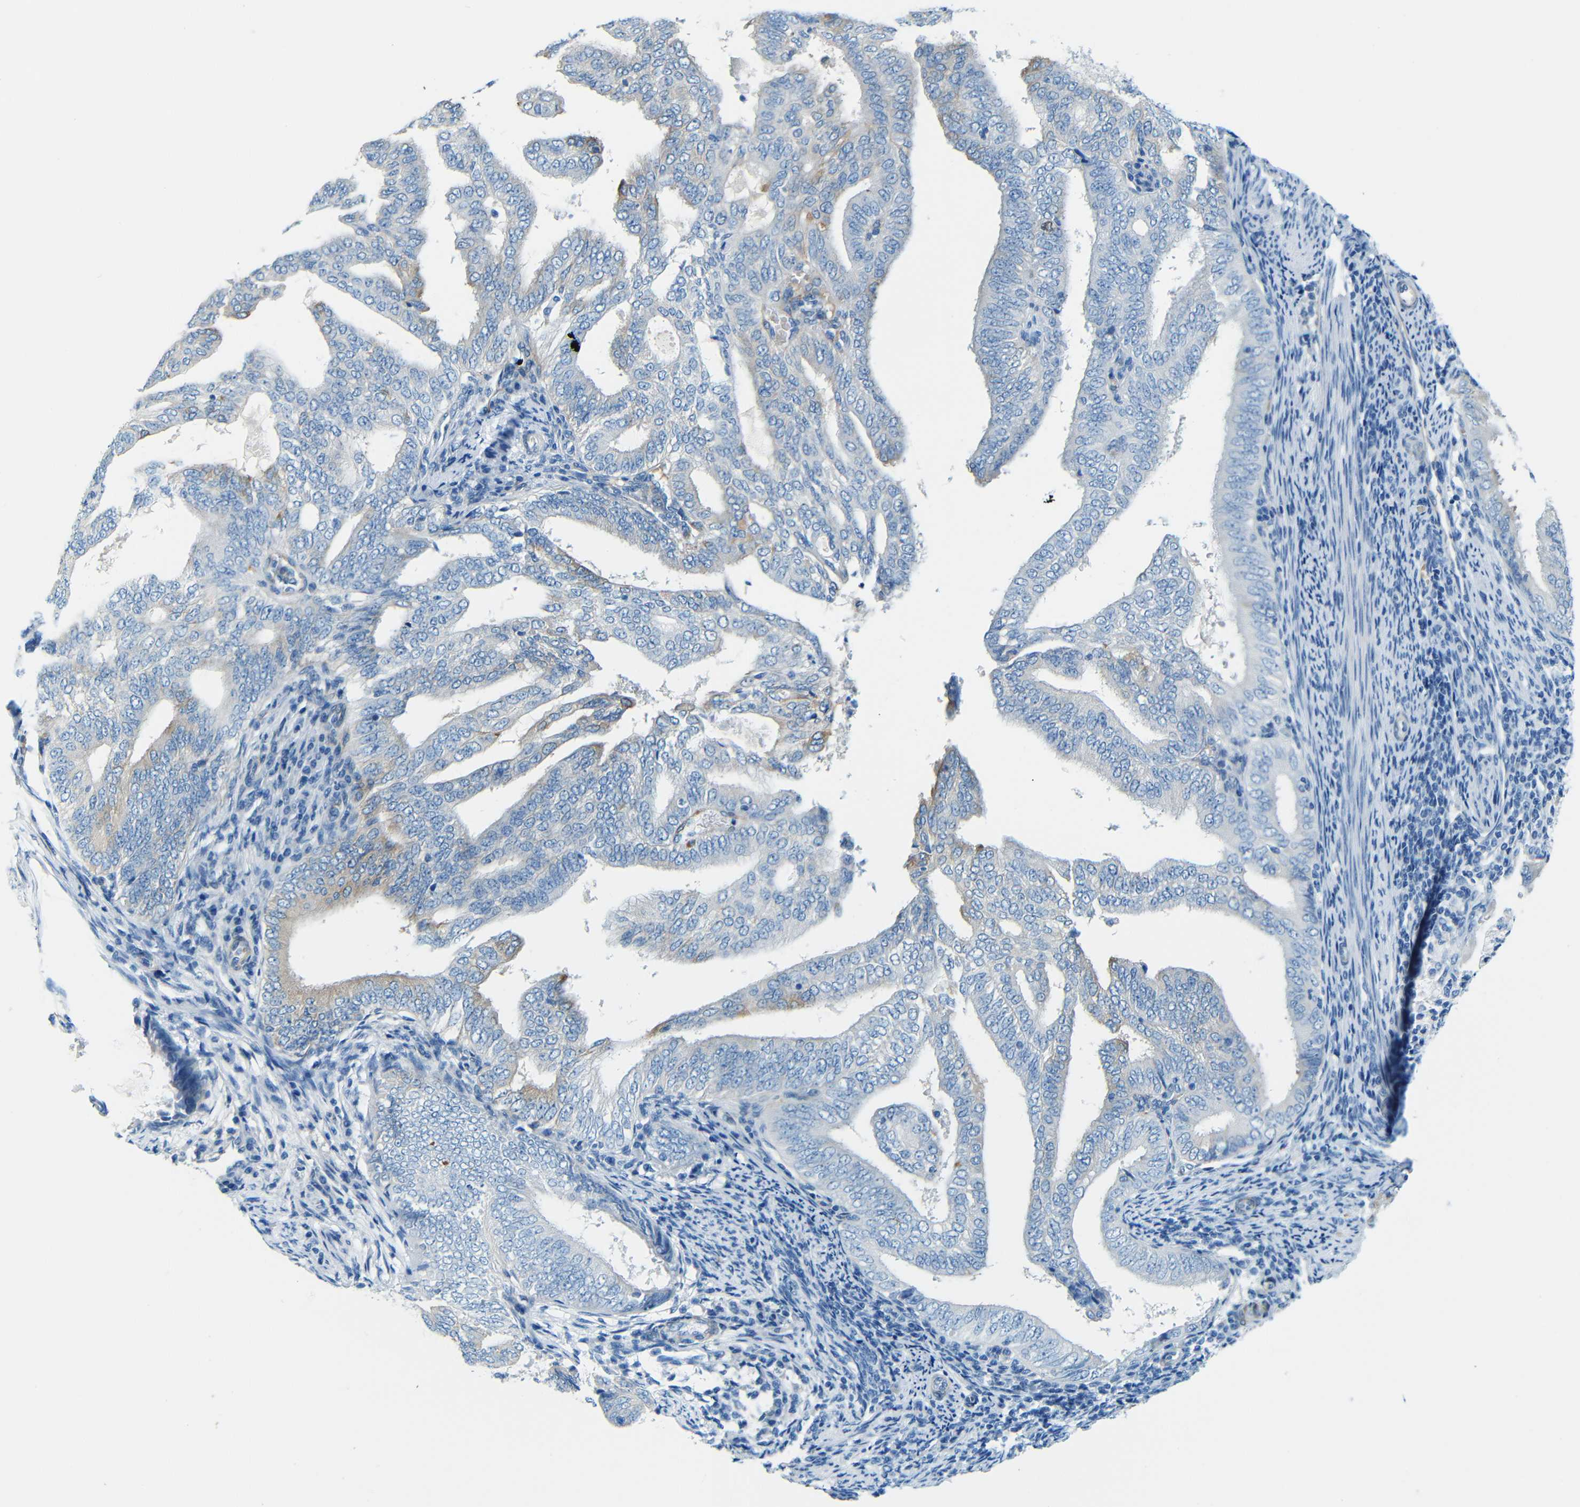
{"staining": {"intensity": "weak", "quantity": "<25%", "location": "cytoplasmic/membranous"}, "tissue": "endometrial cancer", "cell_type": "Tumor cells", "image_type": "cancer", "snomed": [{"axis": "morphology", "description": "Adenocarcinoma, NOS"}, {"axis": "topography", "description": "Endometrium"}], "caption": "Endometrial cancer (adenocarcinoma) stained for a protein using immunohistochemistry (IHC) displays no staining tumor cells.", "gene": "MAP2", "patient": {"sex": "female", "age": 58}}